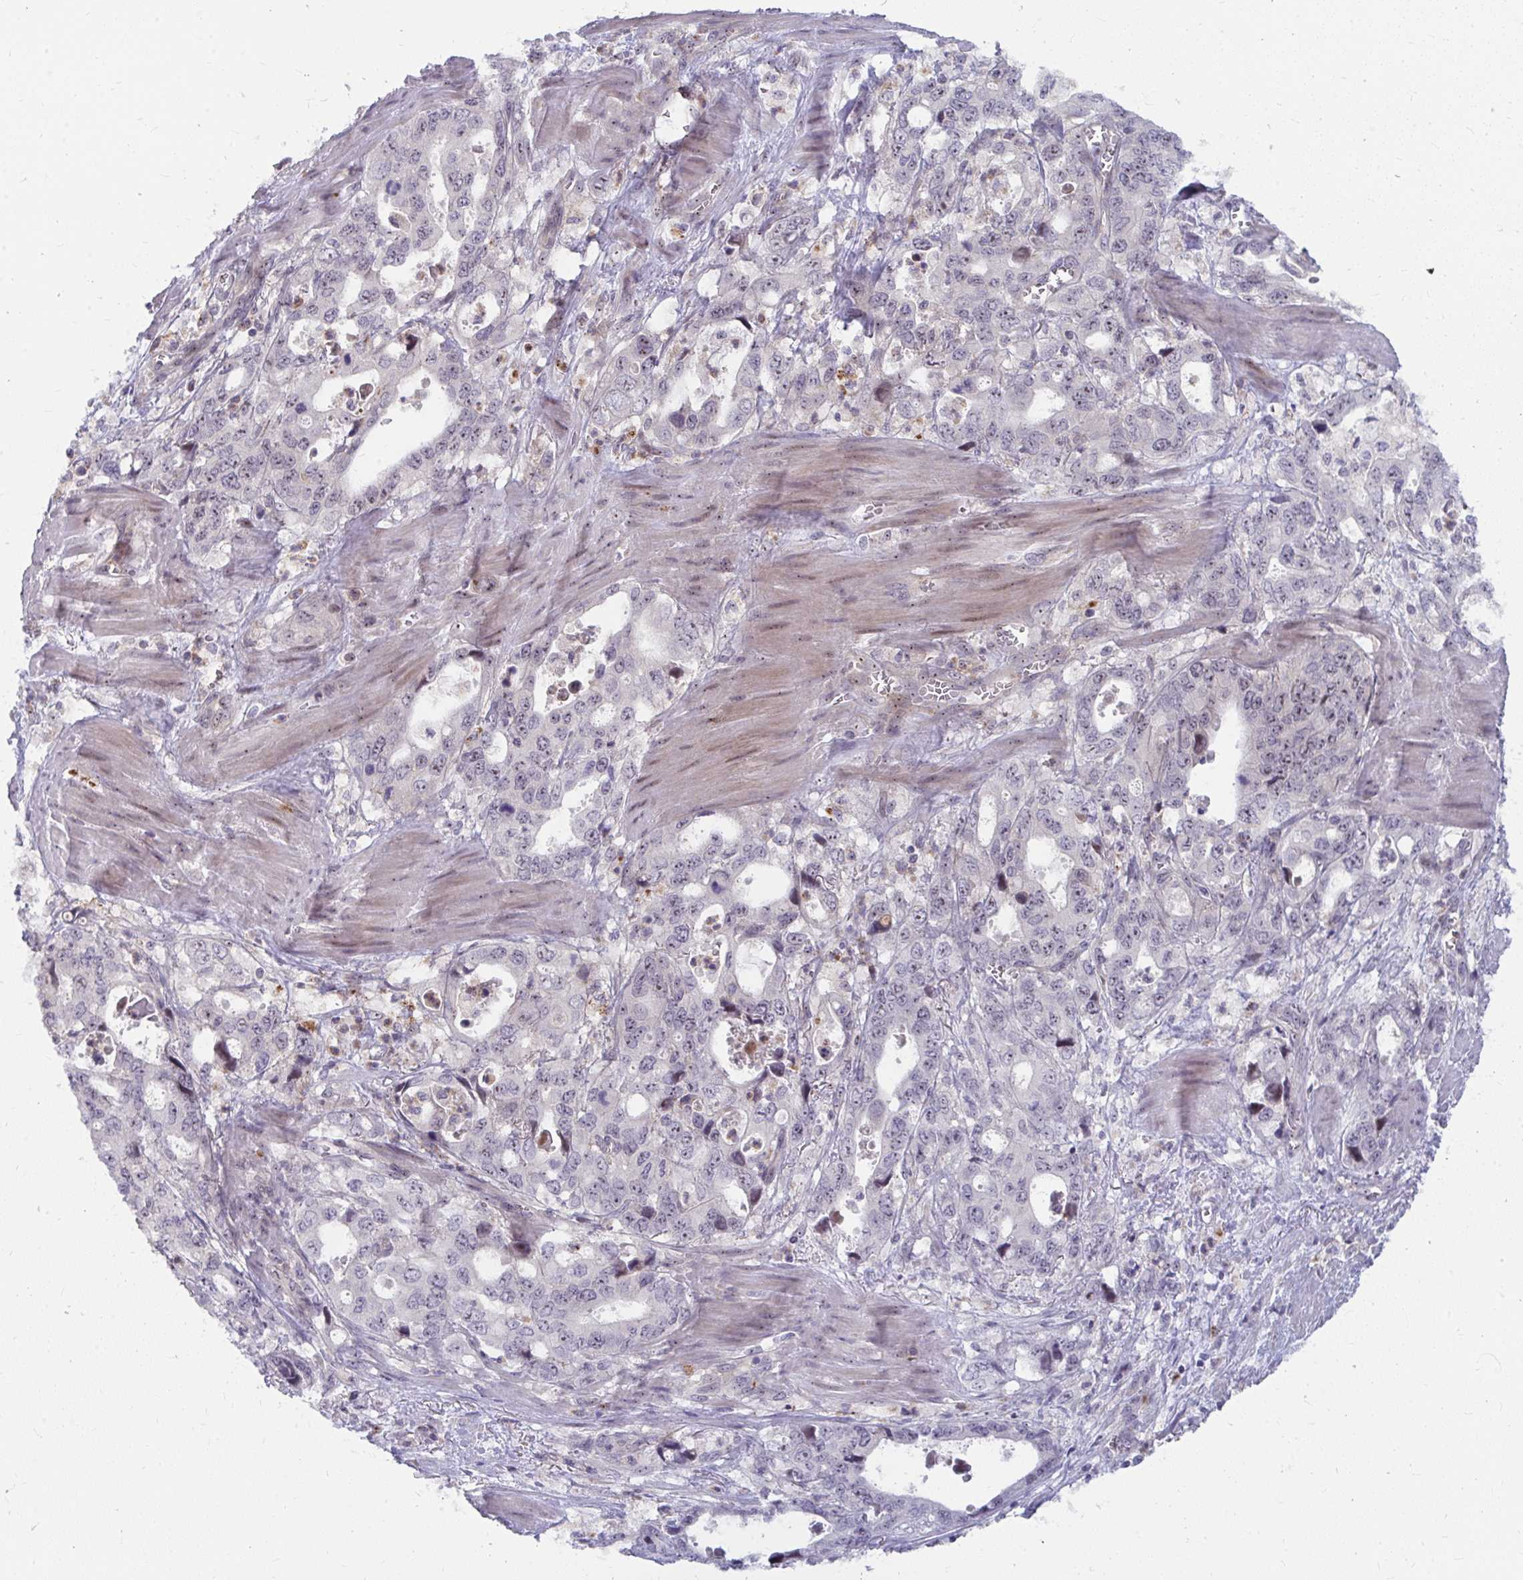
{"staining": {"intensity": "weak", "quantity": "25%-75%", "location": "nuclear"}, "tissue": "stomach cancer", "cell_type": "Tumor cells", "image_type": "cancer", "snomed": [{"axis": "morphology", "description": "Adenocarcinoma, NOS"}, {"axis": "topography", "description": "Stomach, upper"}], "caption": "This micrograph displays IHC staining of human stomach cancer, with low weak nuclear expression in approximately 25%-75% of tumor cells.", "gene": "MUS81", "patient": {"sex": "male", "age": 74}}